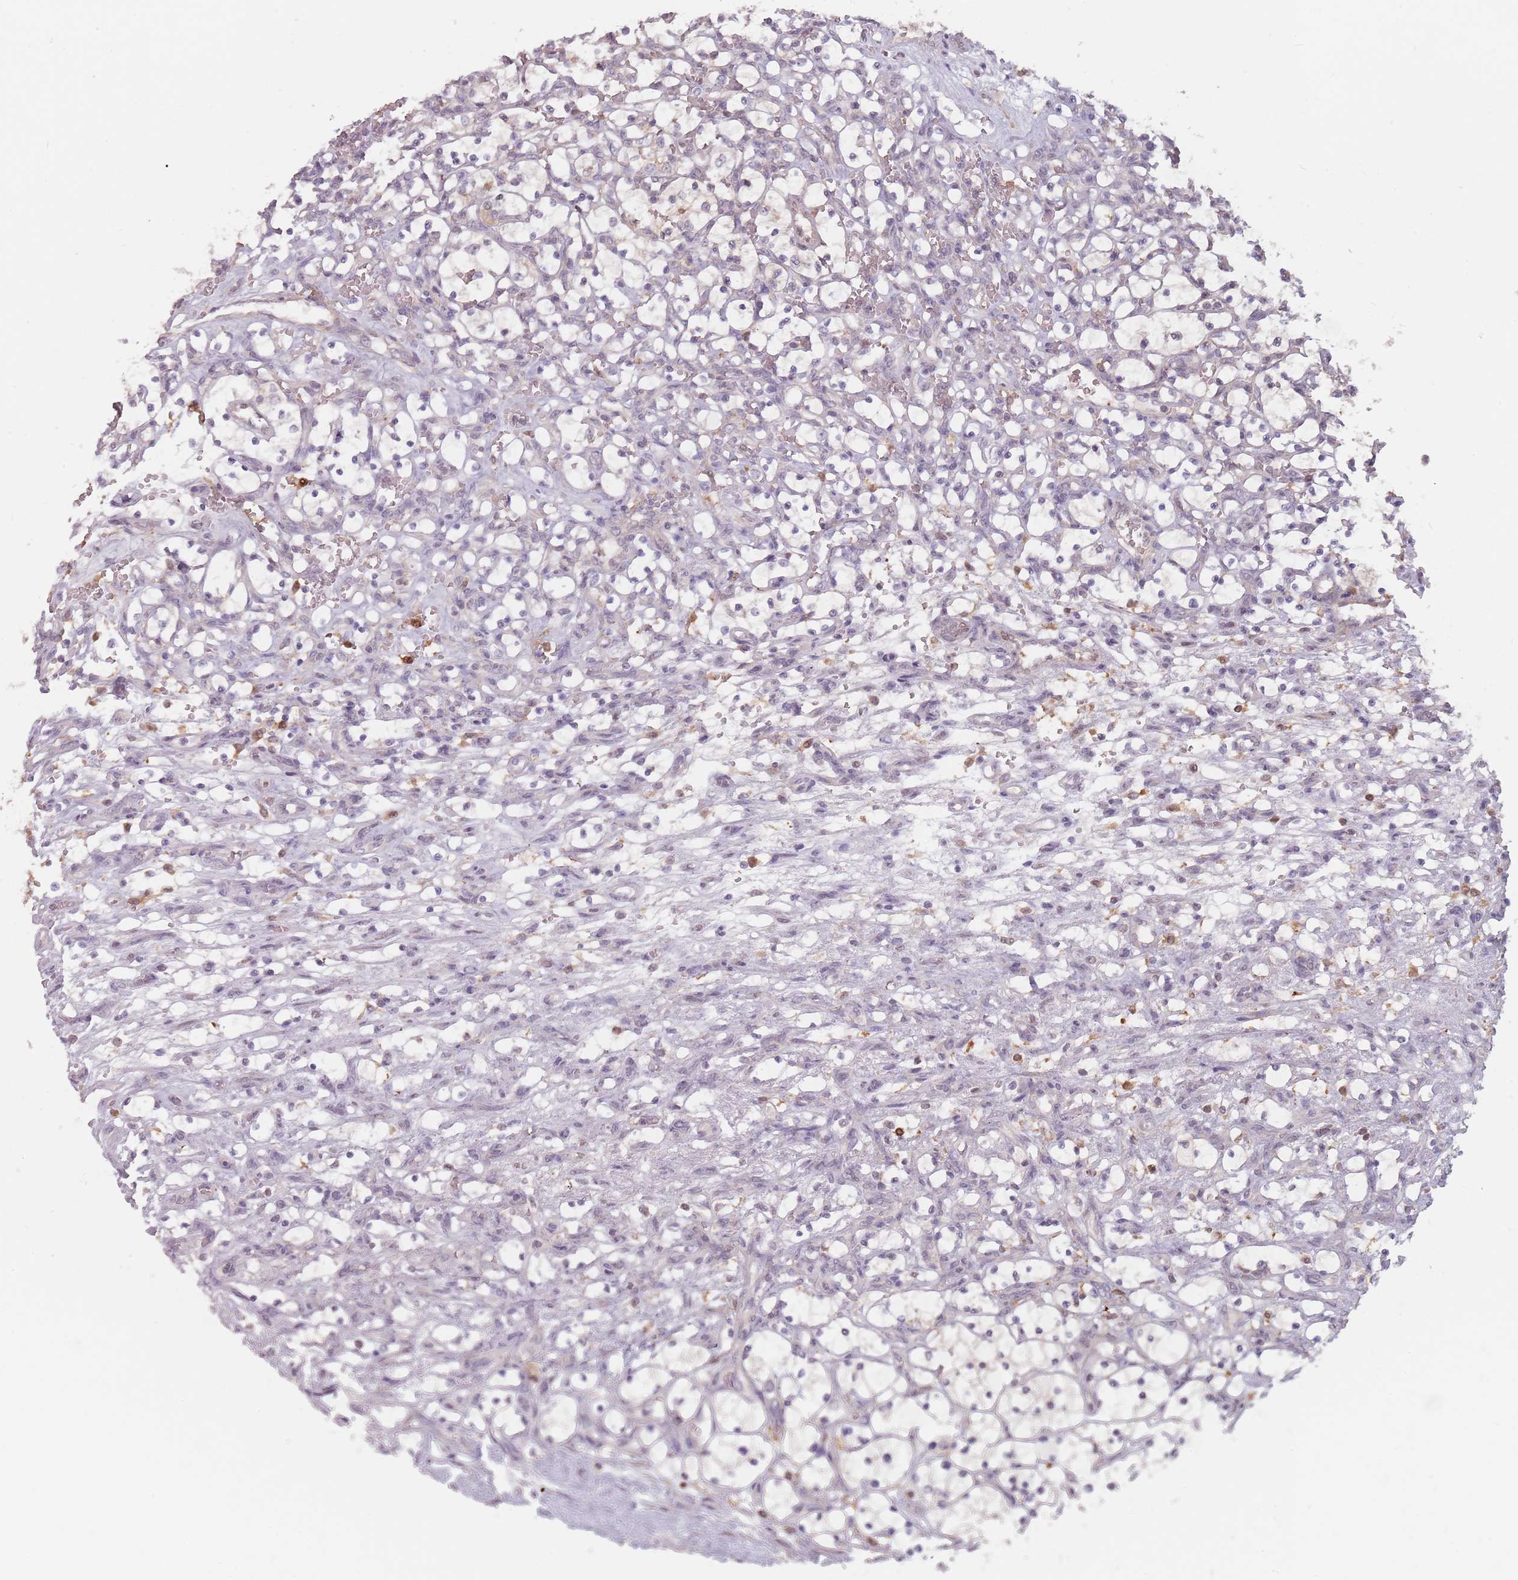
{"staining": {"intensity": "moderate", "quantity": "<25%", "location": "cytoplasmic/membranous"}, "tissue": "renal cancer", "cell_type": "Tumor cells", "image_type": "cancer", "snomed": [{"axis": "morphology", "description": "Adenocarcinoma, NOS"}, {"axis": "topography", "description": "Kidney"}], "caption": "An IHC micrograph of tumor tissue is shown. Protein staining in brown labels moderate cytoplasmic/membranous positivity in renal cancer (adenocarcinoma) within tumor cells. (brown staining indicates protein expression, while blue staining denotes nuclei).", "gene": "NAXE", "patient": {"sex": "female", "age": 69}}